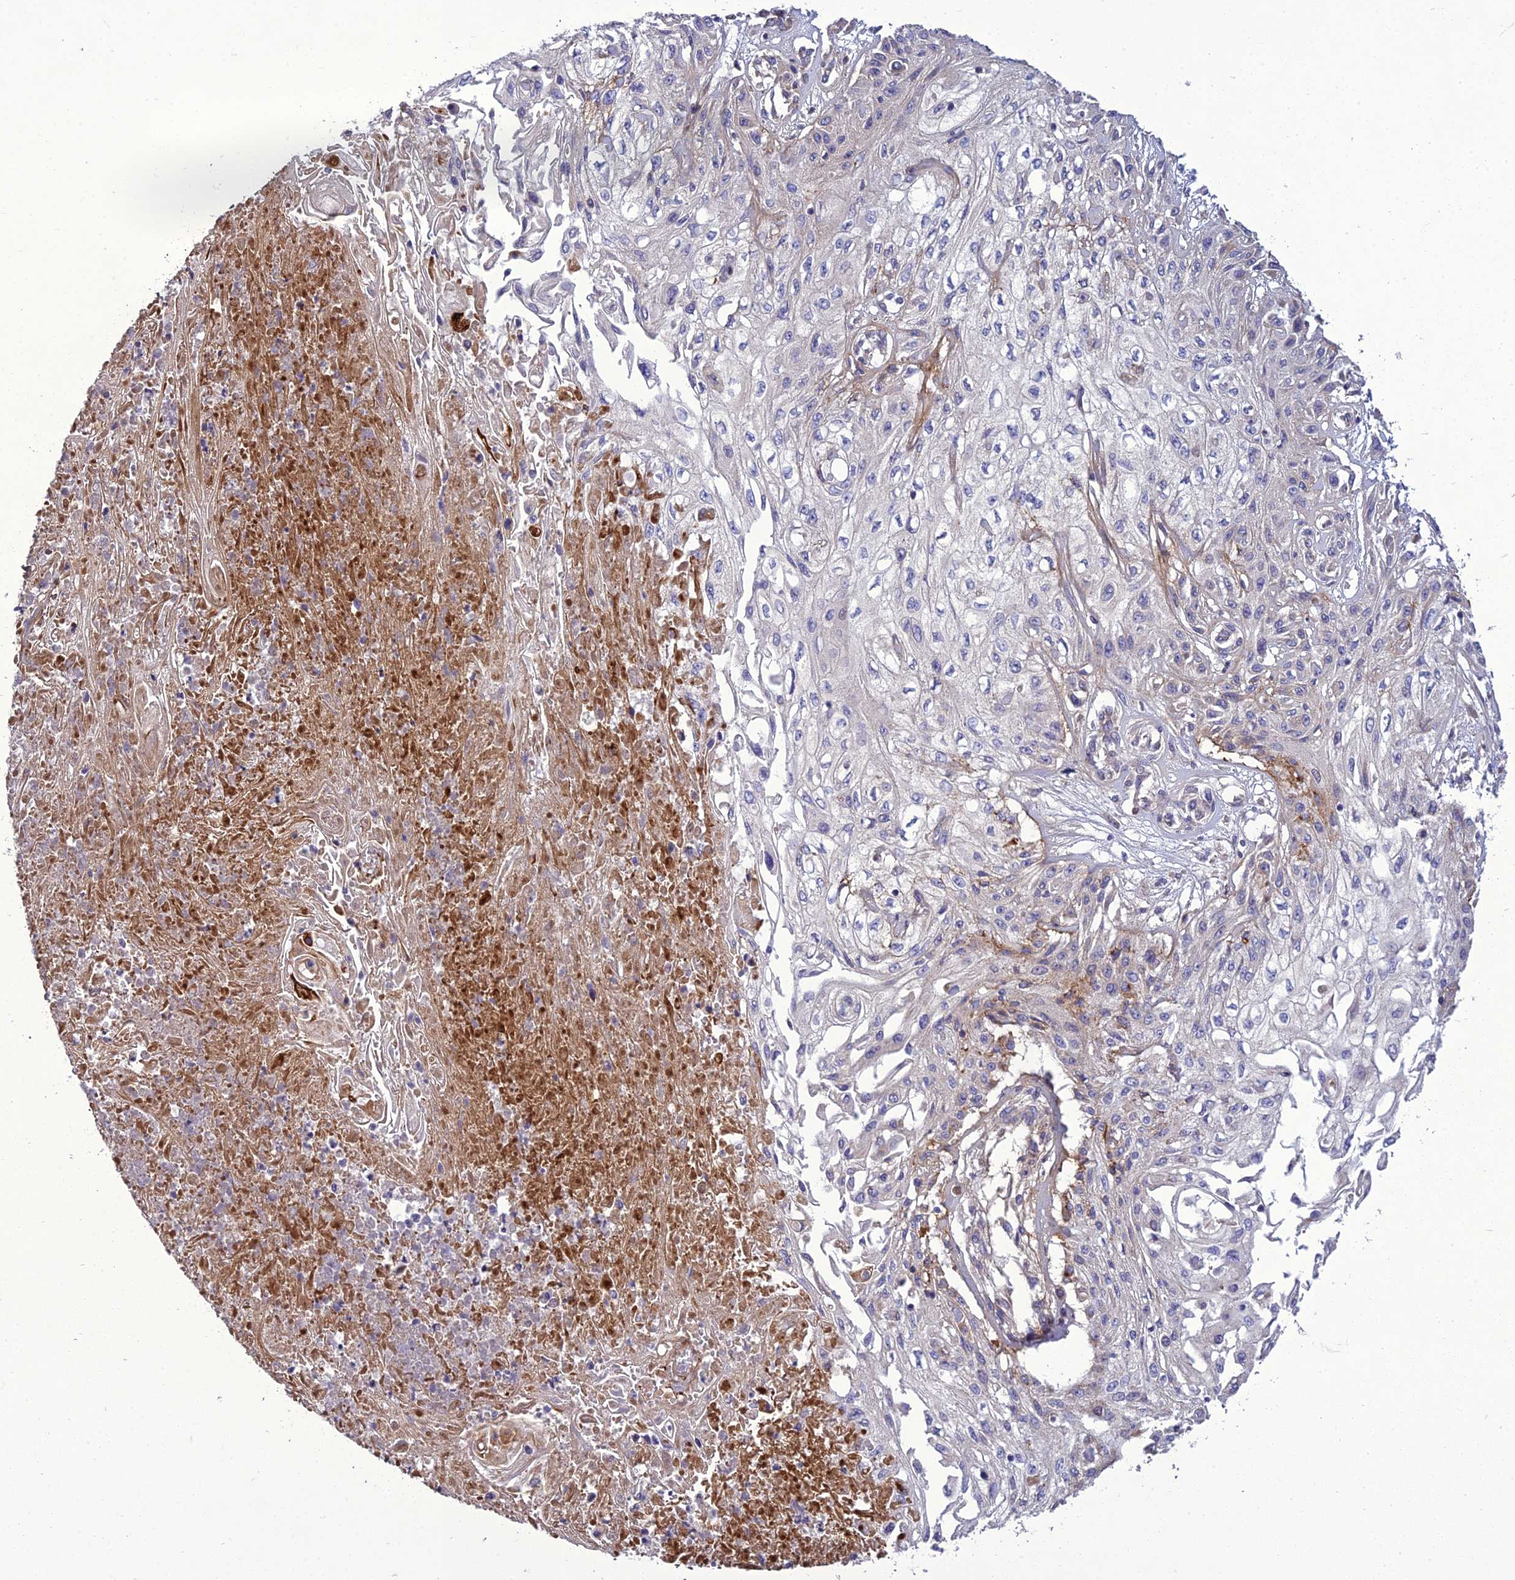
{"staining": {"intensity": "negative", "quantity": "none", "location": "none"}, "tissue": "skin cancer", "cell_type": "Tumor cells", "image_type": "cancer", "snomed": [{"axis": "morphology", "description": "Squamous cell carcinoma, NOS"}, {"axis": "morphology", "description": "Squamous cell carcinoma, metastatic, NOS"}, {"axis": "topography", "description": "Skin"}, {"axis": "topography", "description": "Lymph node"}], "caption": "The immunohistochemistry (IHC) image has no significant staining in tumor cells of metastatic squamous cell carcinoma (skin) tissue.", "gene": "ADIPOR2", "patient": {"sex": "male", "age": 75}}